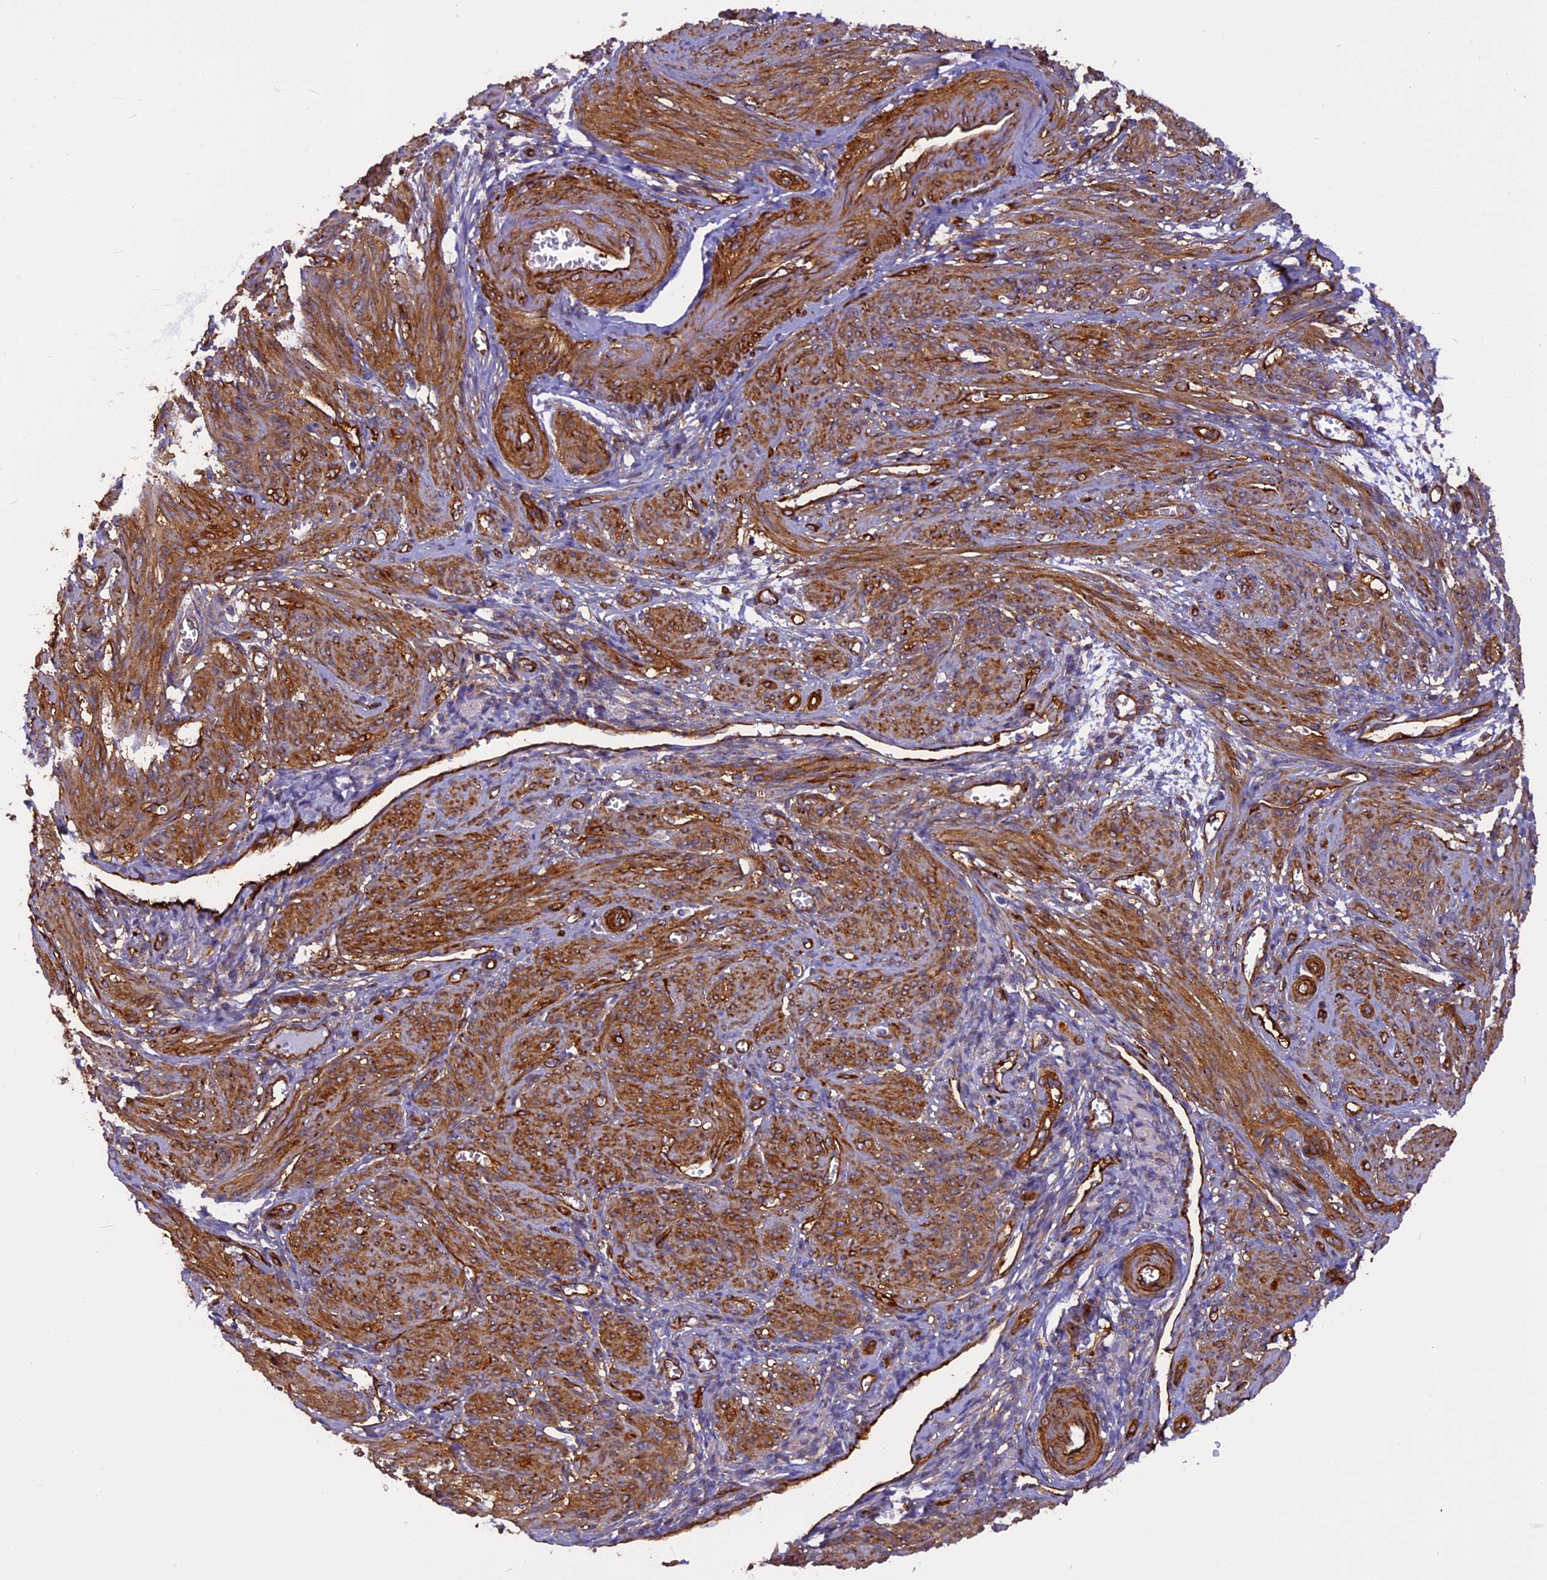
{"staining": {"intensity": "moderate", "quantity": ">75%", "location": "cytoplasmic/membranous"}, "tissue": "smooth muscle", "cell_type": "Smooth muscle cells", "image_type": "normal", "snomed": [{"axis": "morphology", "description": "Normal tissue, NOS"}, {"axis": "topography", "description": "Smooth muscle"}], "caption": "Approximately >75% of smooth muscle cells in normal human smooth muscle exhibit moderate cytoplasmic/membranous protein staining as visualized by brown immunohistochemical staining.", "gene": "EHBP1L1", "patient": {"sex": "female", "age": 39}}